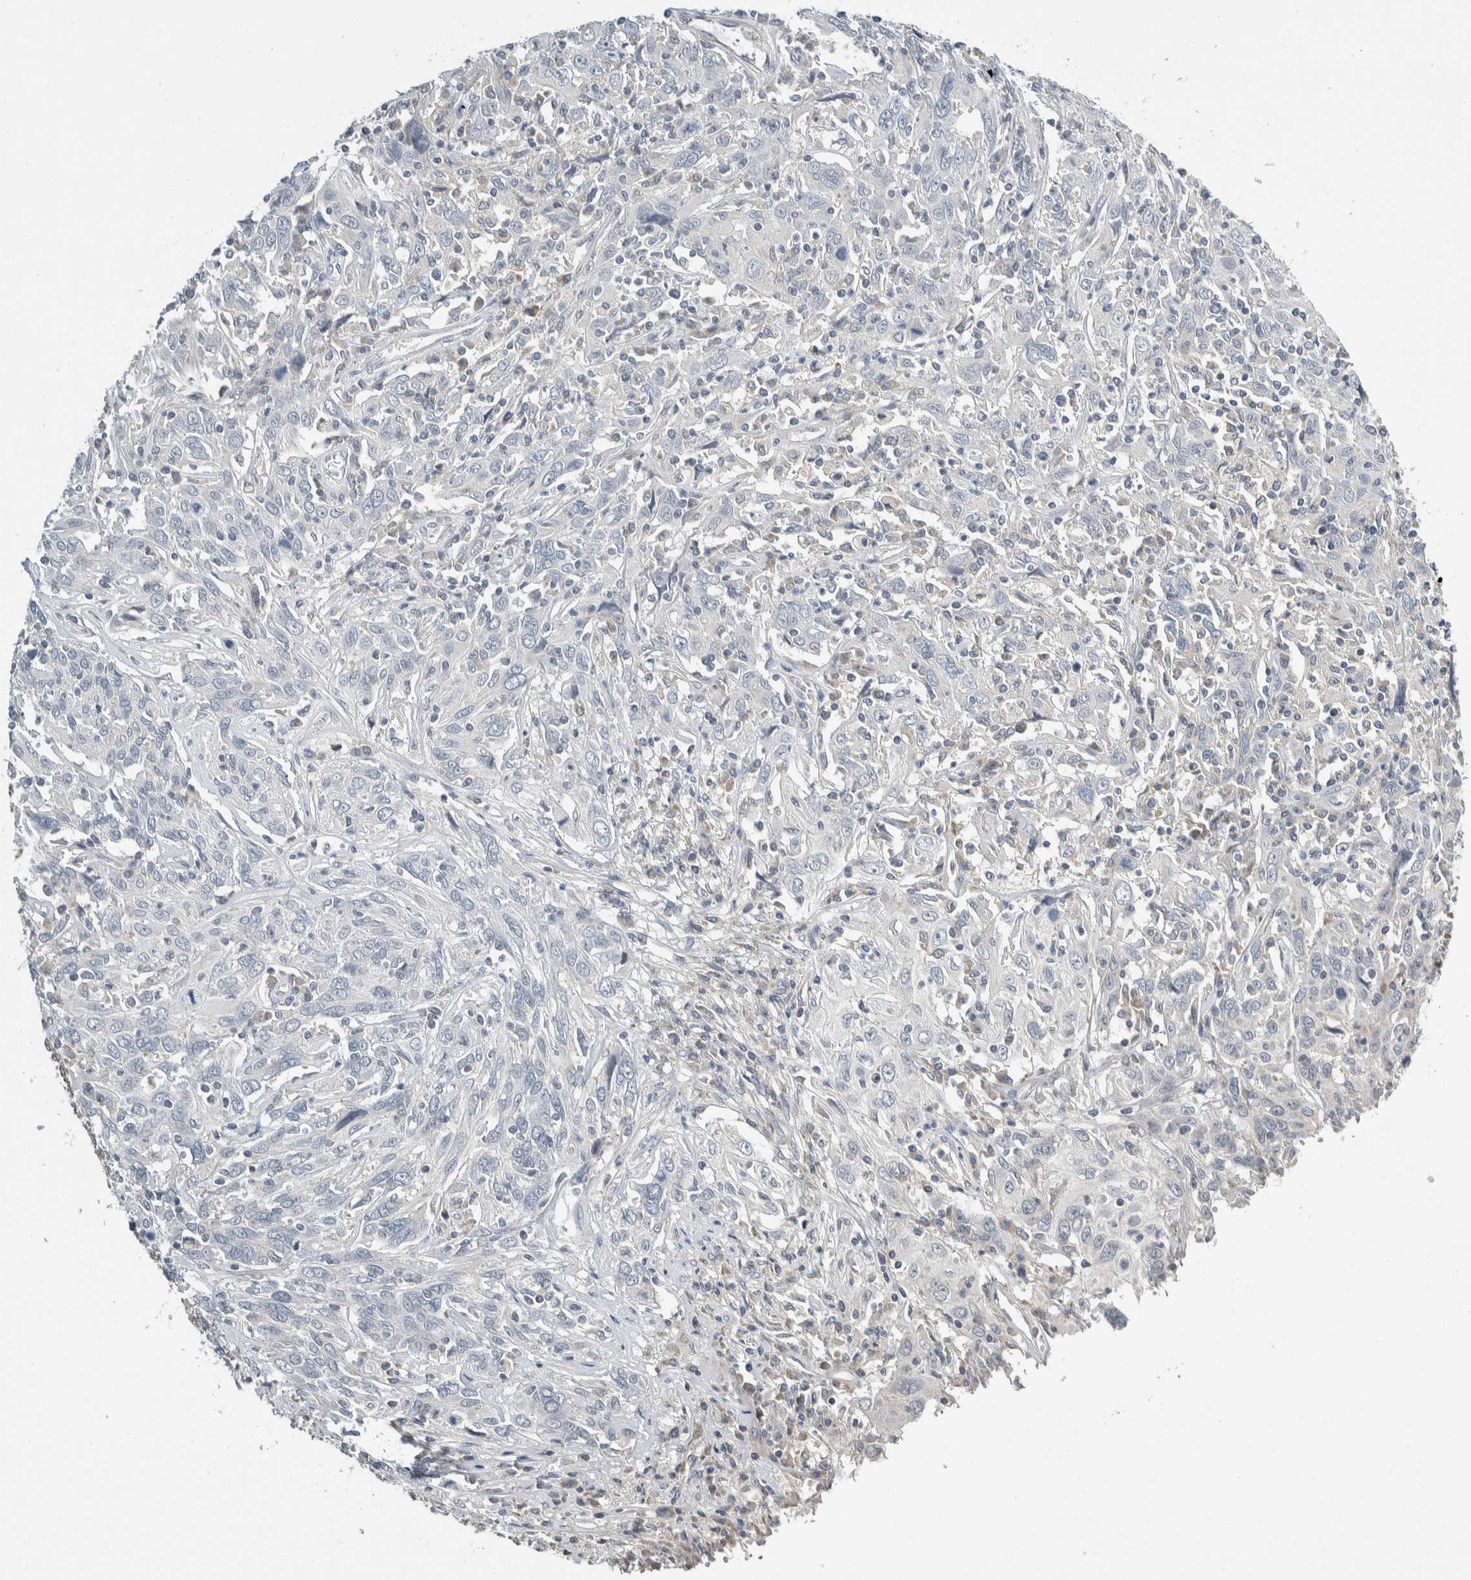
{"staining": {"intensity": "negative", "quantity": "none", "location": "none"}, "tissue": "cervical cancer", "cell_type": "Tumor cells", "image_type": "cancer", "snomed": [{"axis": "morphology", "description": "Squamous cell carcinoma, NOS"}, {"axis": "topography", "description": "Cervix"}], "caption": "Immunohistochemistry of squamous cell carcinoma (cervical) exhibits no positivity in tumor cells.", "gene": "SHPK", "patient": {"sex": "female", "age": 46}}